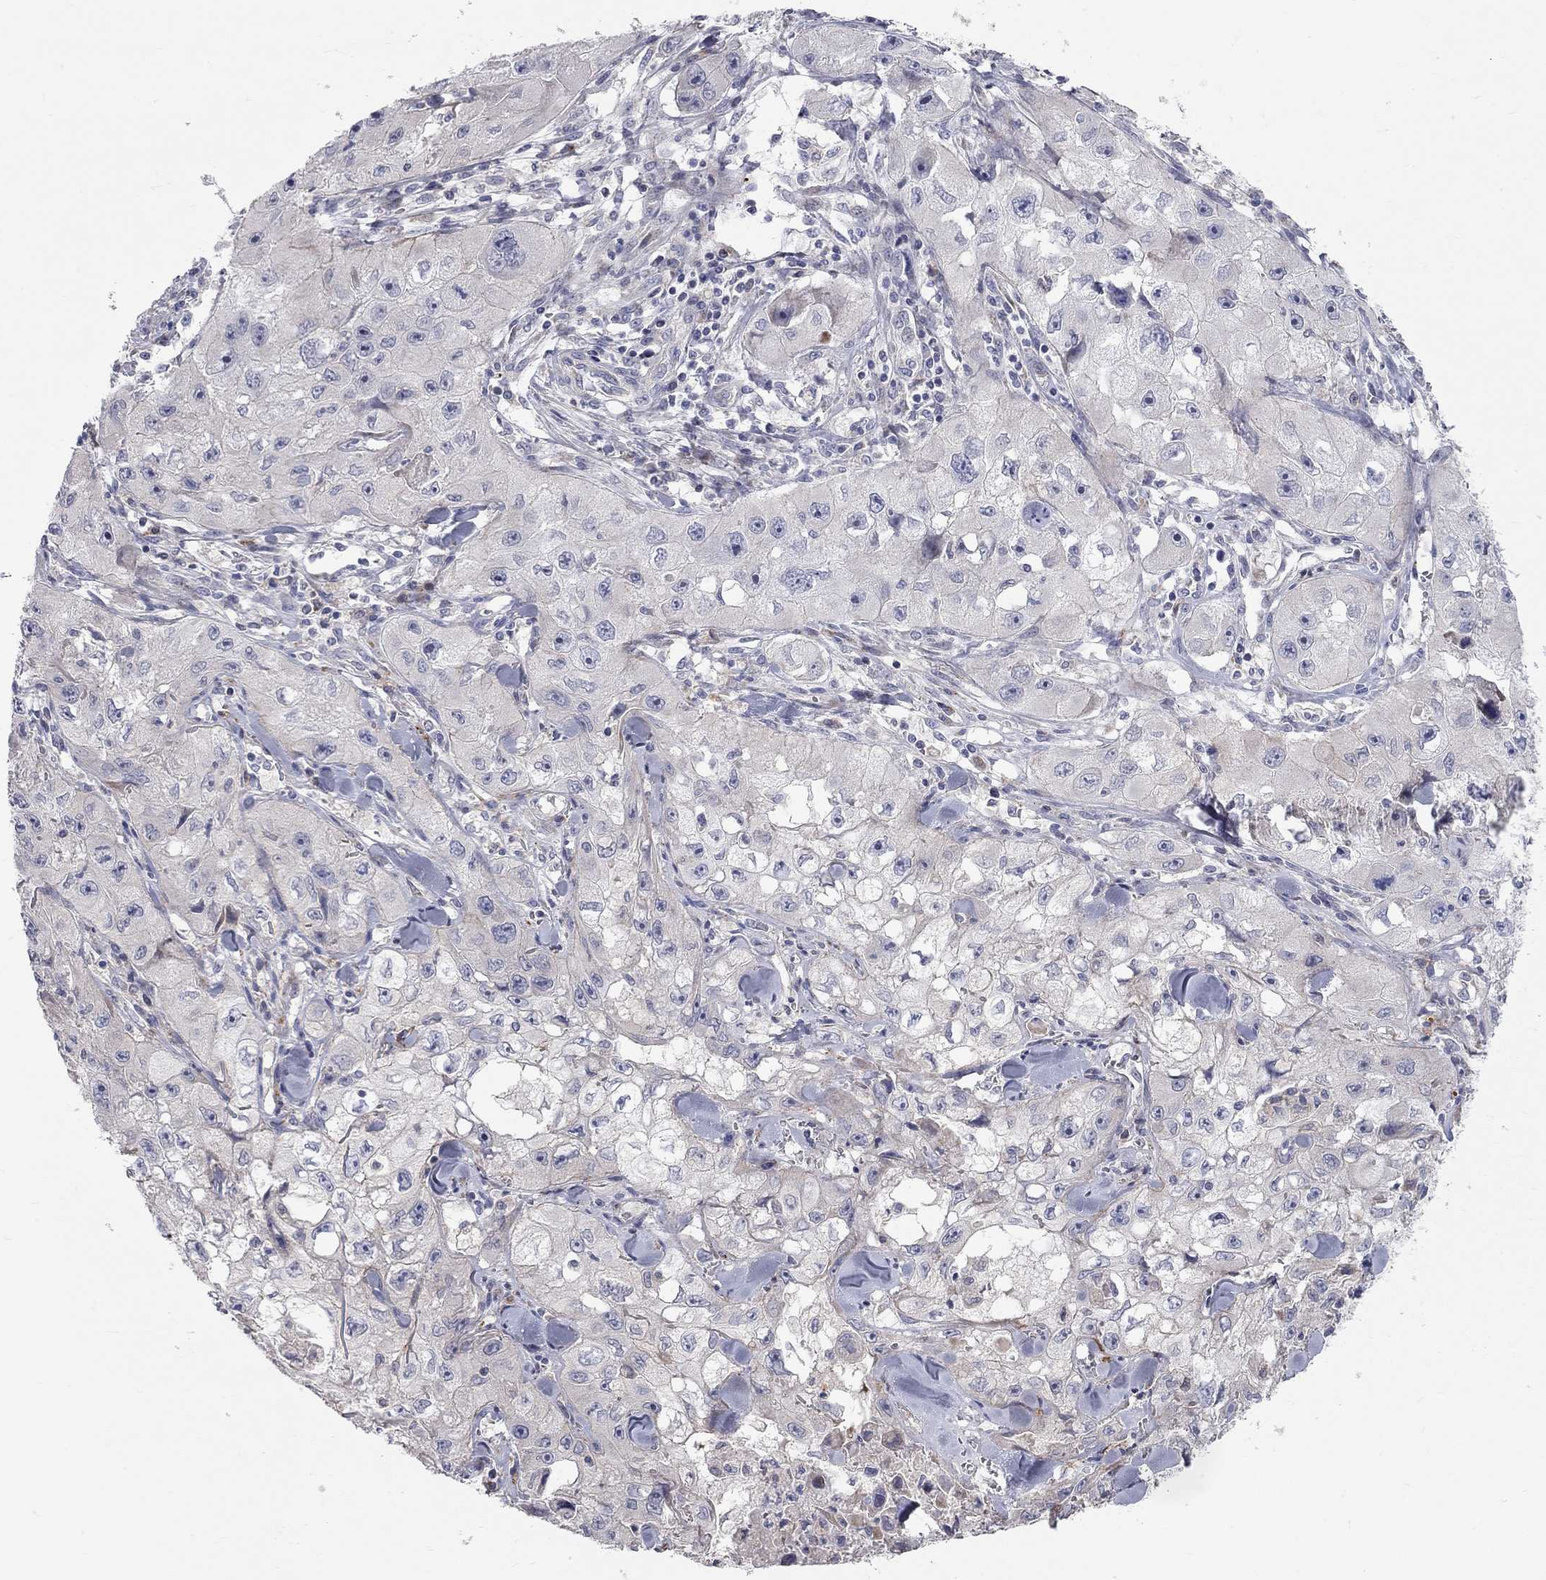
{"staining": {"intensity": "negative", "quantity": "none", "location": "none"}, "tissue": "skin cancer", "cell_type": "Tumor cells", "image_type": "cancer", "snomed": [{"axis": "morphology", "description": "Squamous cell carcinoma, NOS"}, {"axis": "topography", "description": "Skin"}, {"axis": "topography", "description": "Subcutis"}], "caption": "Immunohistochemistry micrograph of neoplastic tissue: skin cancer stained with DAB (3,3'-diaminobenzidine) shows no significant protein staining in tumor cells. (DAB IHC, high magnification).", "gene": "KANSL1L", "patient": {"sex": "male", "age": 73}}